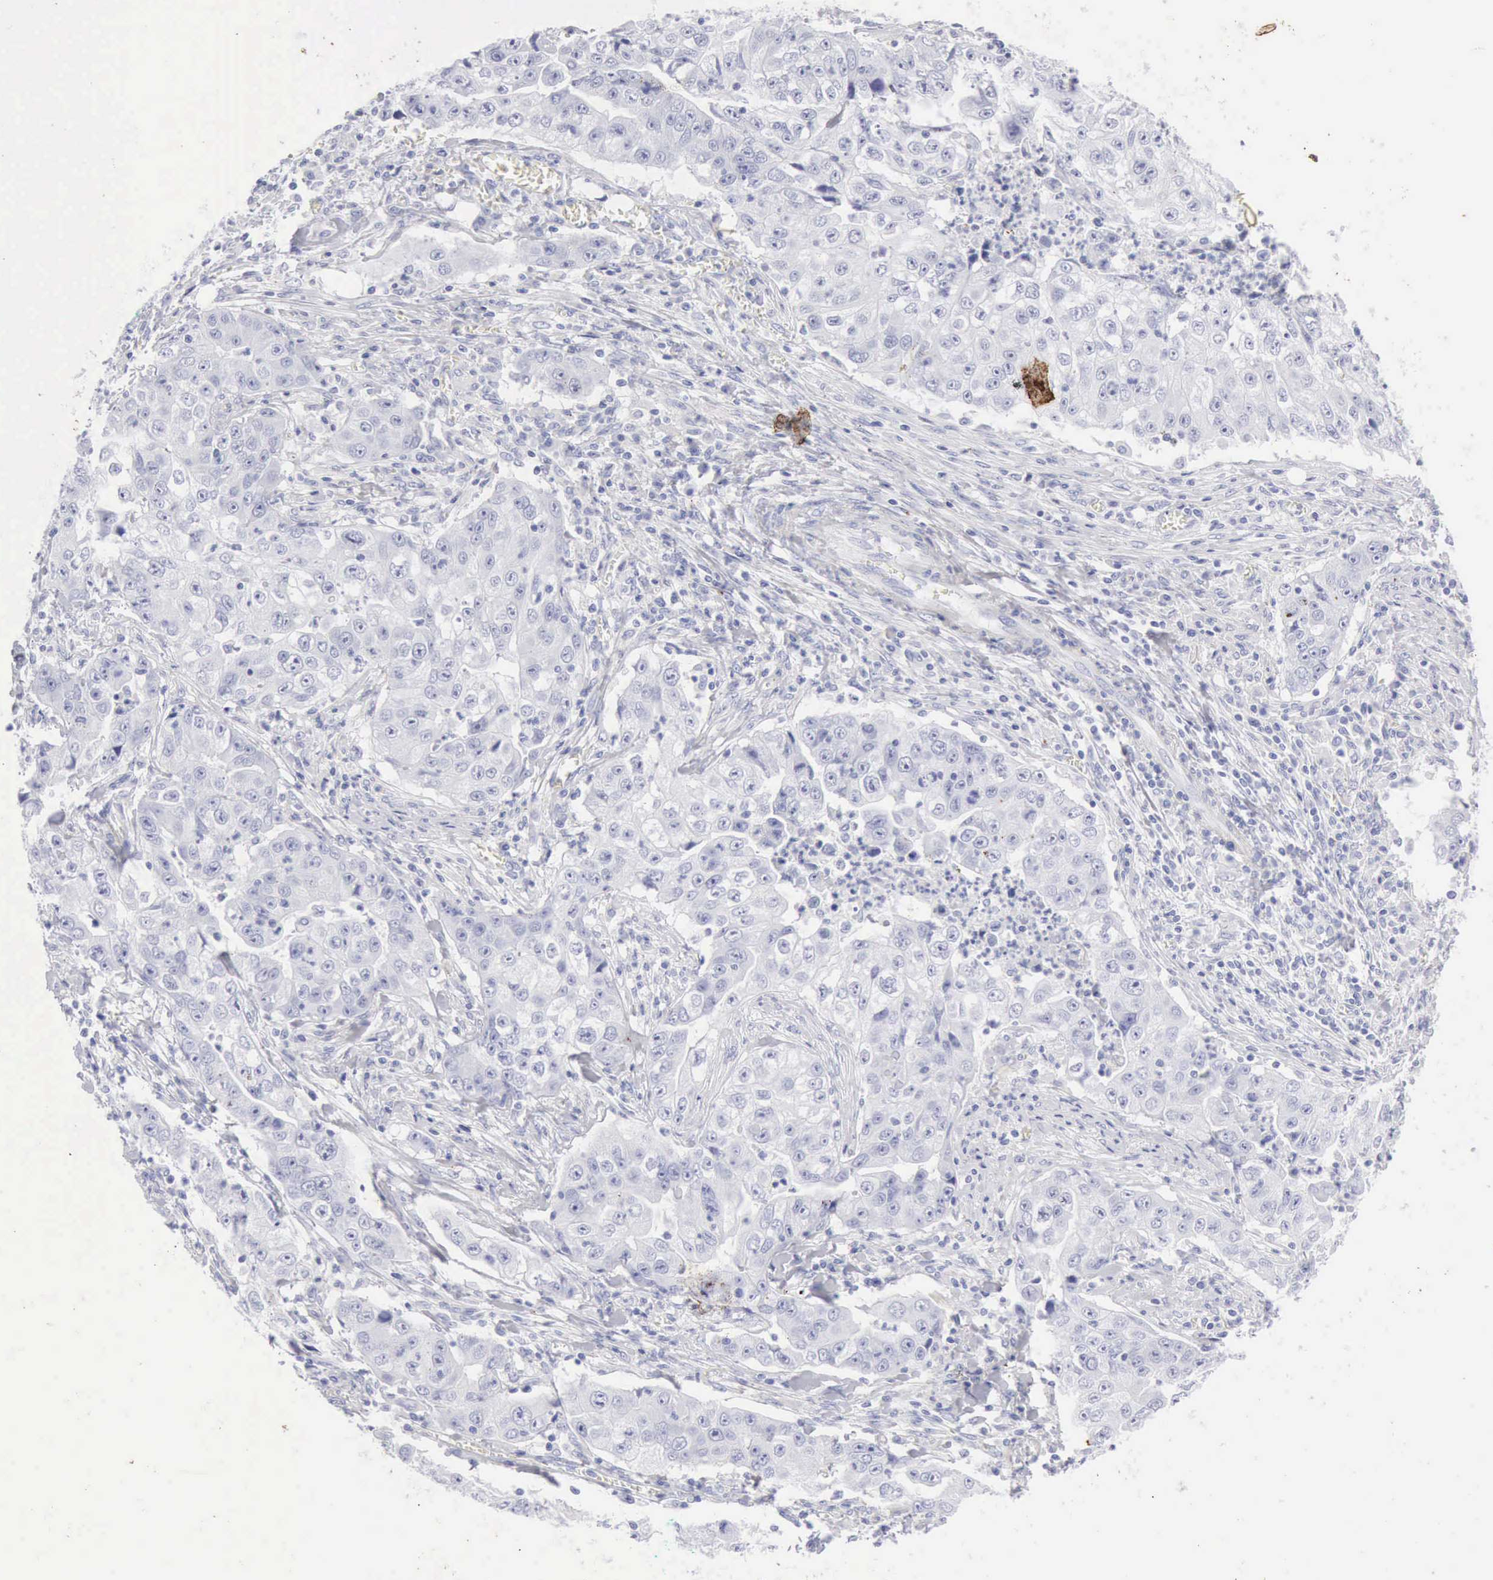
{"staining": {"intensity": "negative", "quantity": "none", "location": "none"}, "tissue": "lung cancer", "cell_type": "Tumor cells", "image_type": "cancer", "snomed": [{"axis": "morphology", "description": "Squamous cell carcinoma, NOS"}, {"axis": "topography", "description": "Lung"}], "caption": "DAB immunohistochemical staining of human lung squamous cell carcinoma demonstrates no significant positivity in tumor cells.", "gene": "KRT10", "patient": {"sex": "male", "age": 64}}